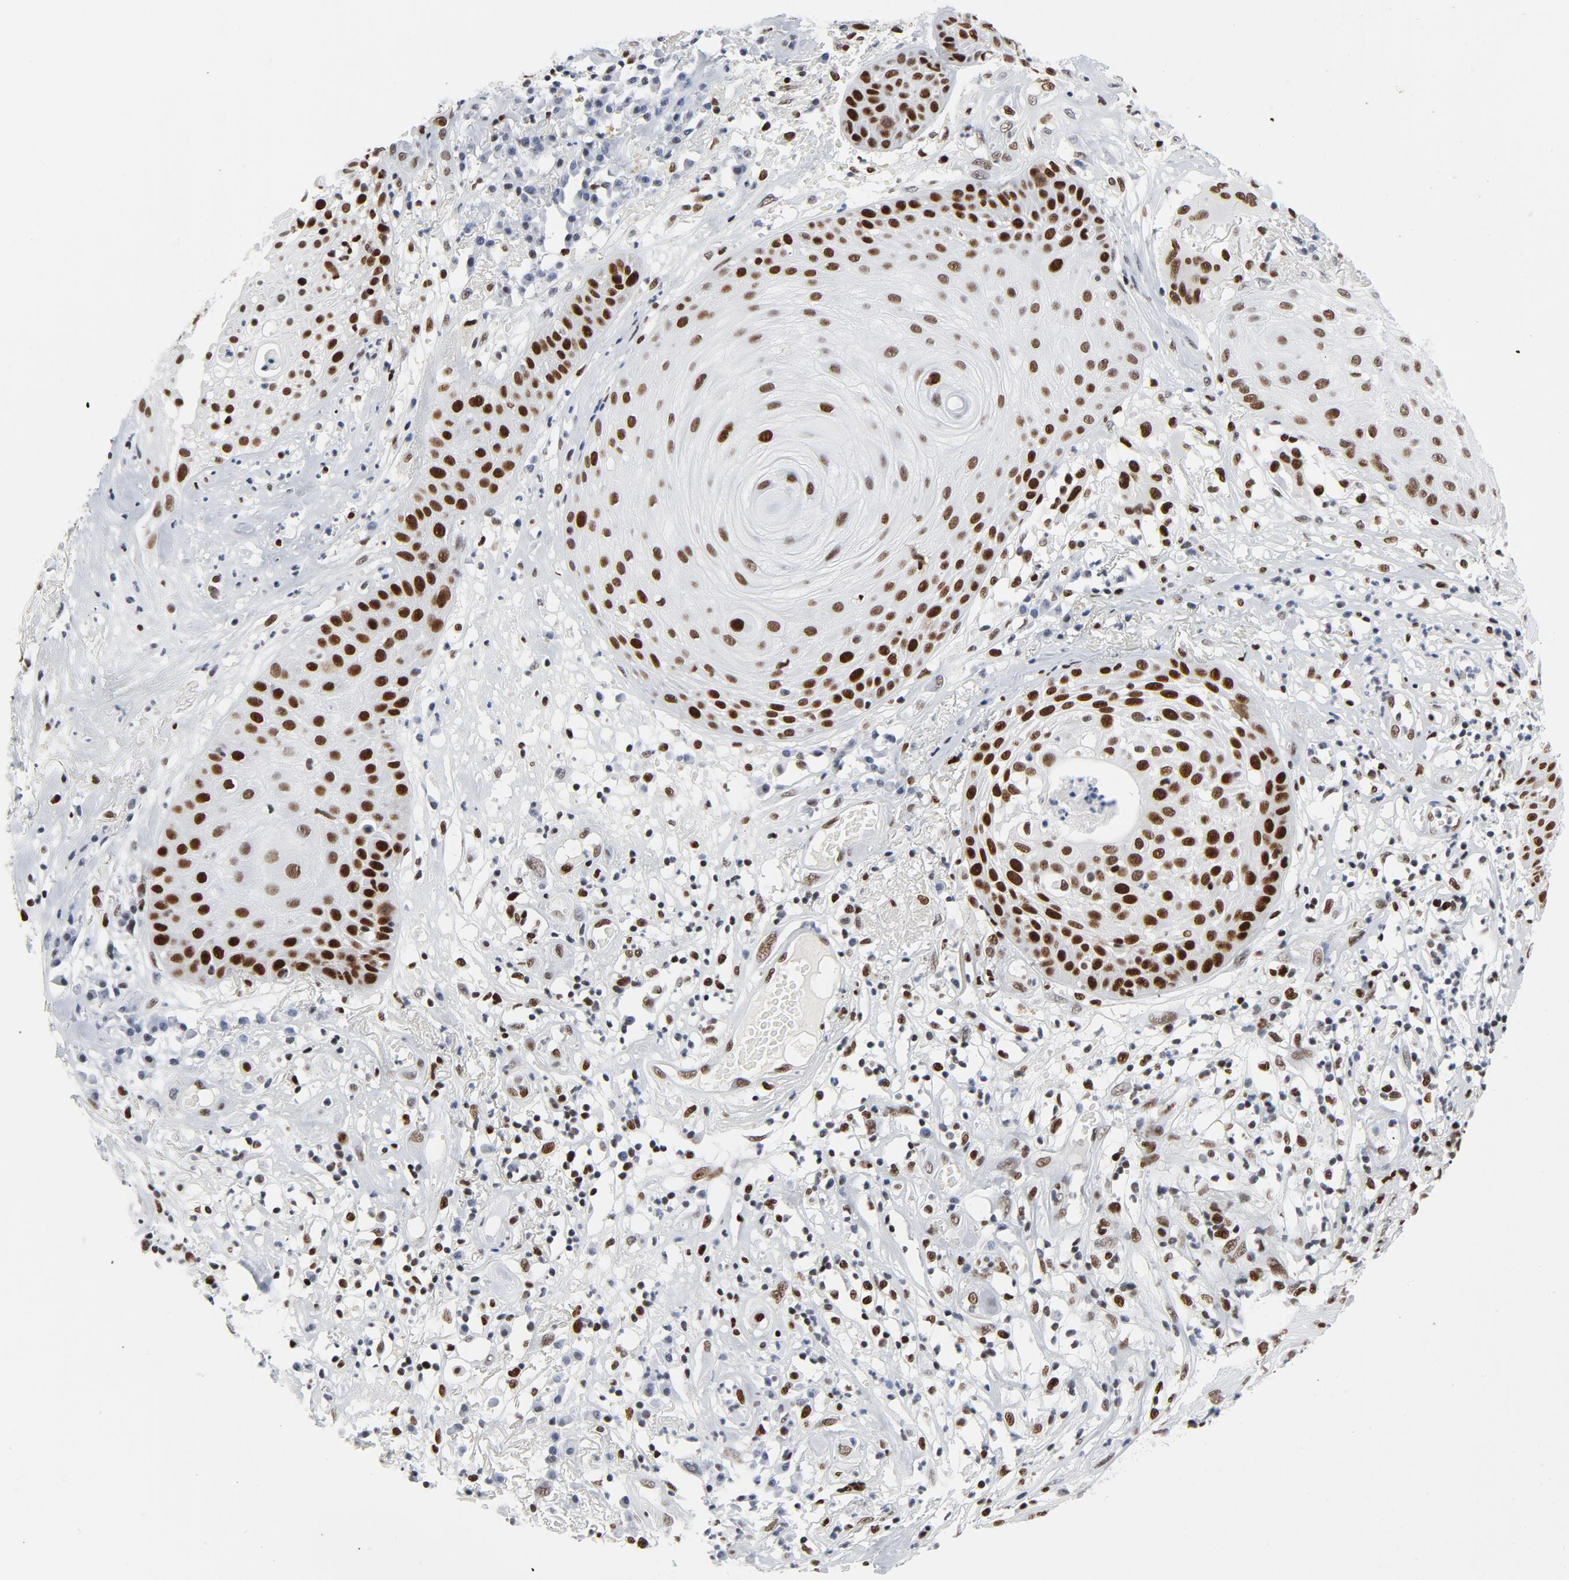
{"staining": {"intensity": "strong", "quantity": ">75%", "location": "nuclear"}, "tissue": "skin cancer", "cell_type": "Tumor cells", "image_type": "cancer", "snomed": [{"axis": "morphology", "description": "Squamous cell carcinoma, NOS"}, {"axis": "topography", "description": "Skin"}], "caption": "A micrograph of human skin cancer (squamous cell carcinoma) stained for a protein exhibits strong nuclear brown staining in tumor cells.", "gene": "POLD1", "patient": {"sex": "male", "age": 65}}